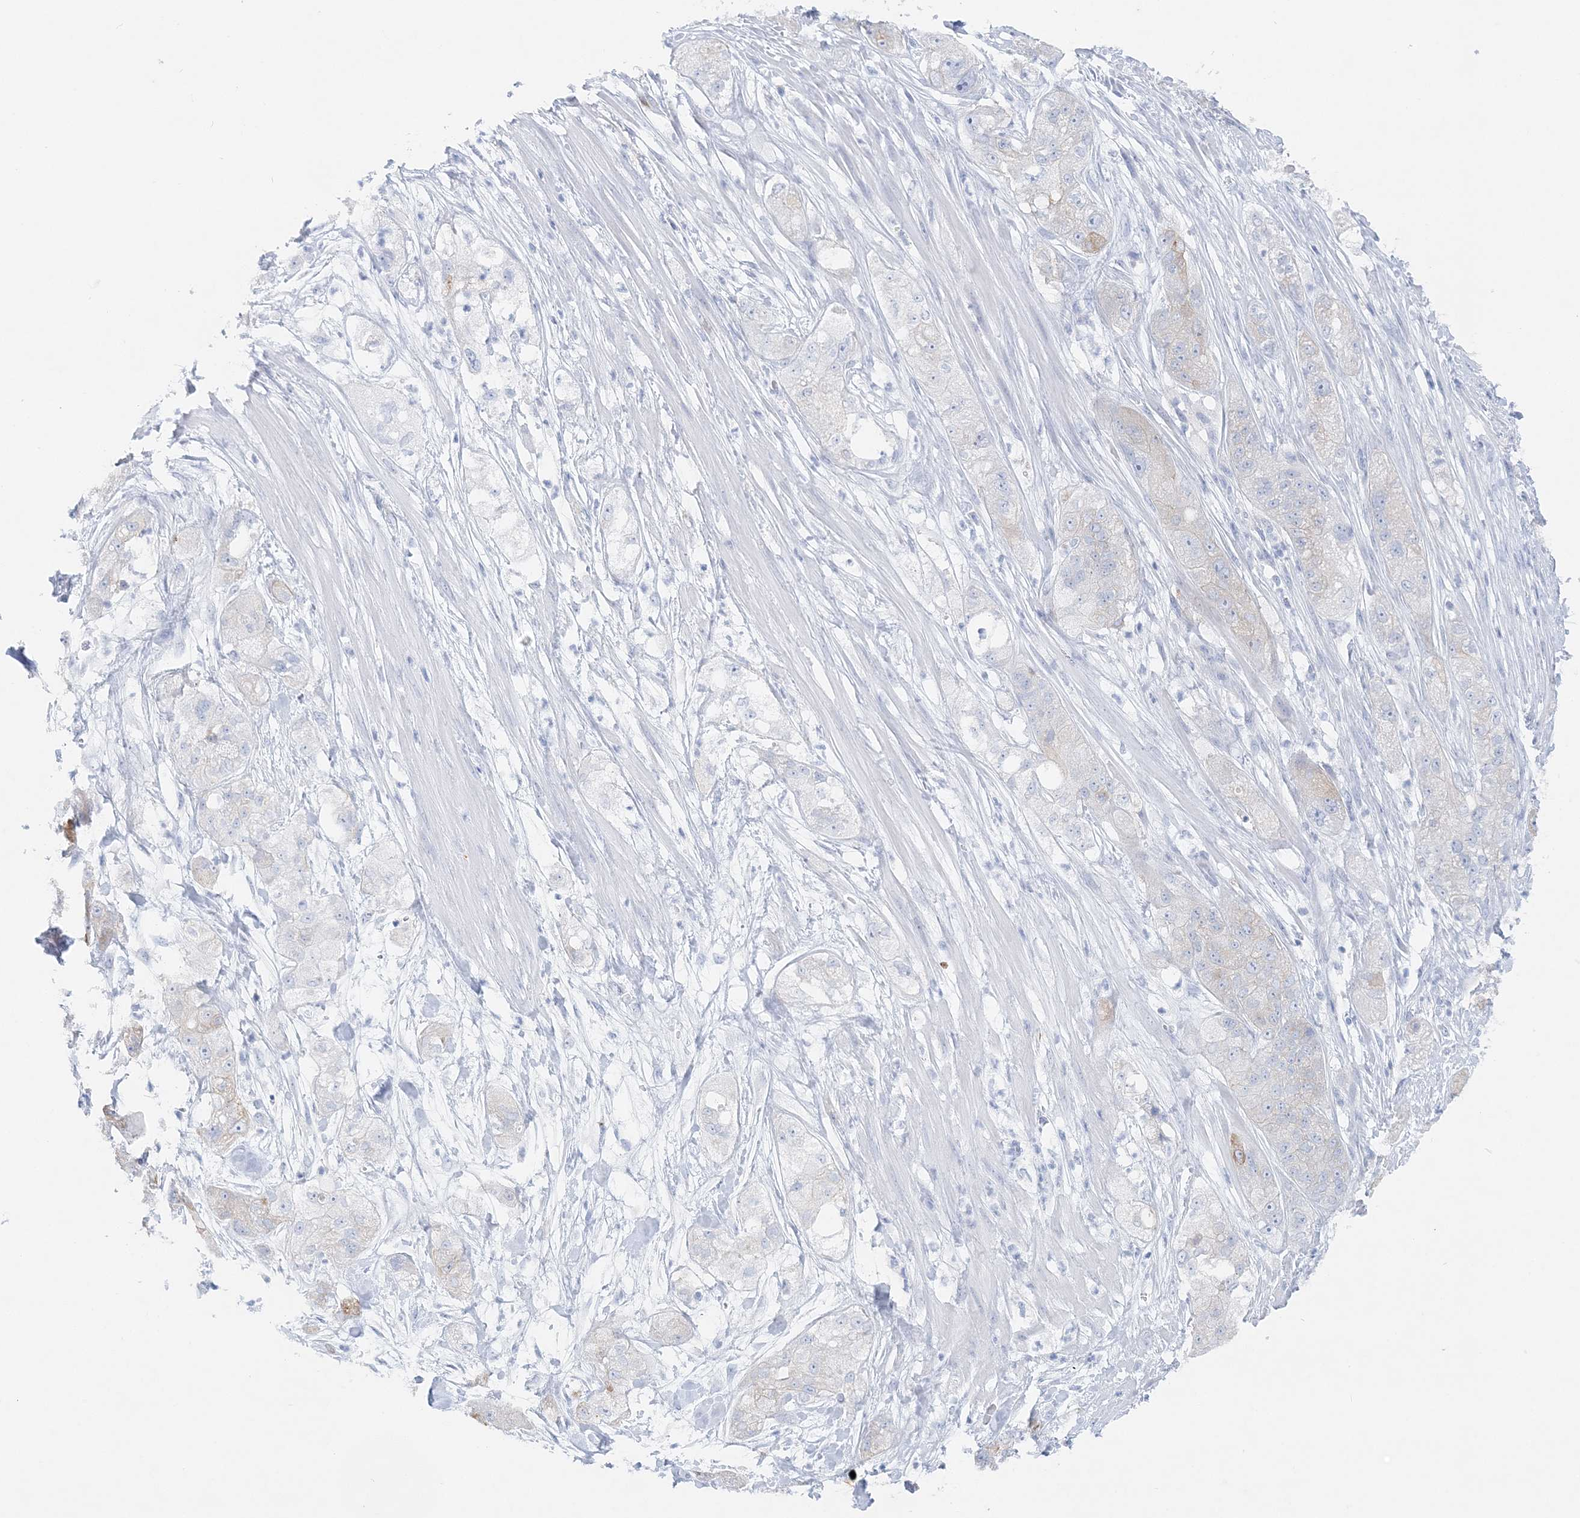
{"staining": {"intensity": "weak", "quantity": "25%-75%", "location": "cytoplasmic/membranous"}, "tissue": "pancreatic cancer", "cell_type": "Tumor cells", "image_type": "cancer", "snomed": [{"axis": "morphology", "description": "Adenocarcinoma, NOS"}, {"axis": "topography", "description": "Pancreas"}], "caption": "High-power microscopy captured an immunohistochemistry histopathology image of pancreatic adenocarcinoma, revealing weak cytoplasmic/membranous positivity in about 25%-75% of tumor cells.", "gene": "SLC5A6", "patient": {"sex": "female", "age": 78}}